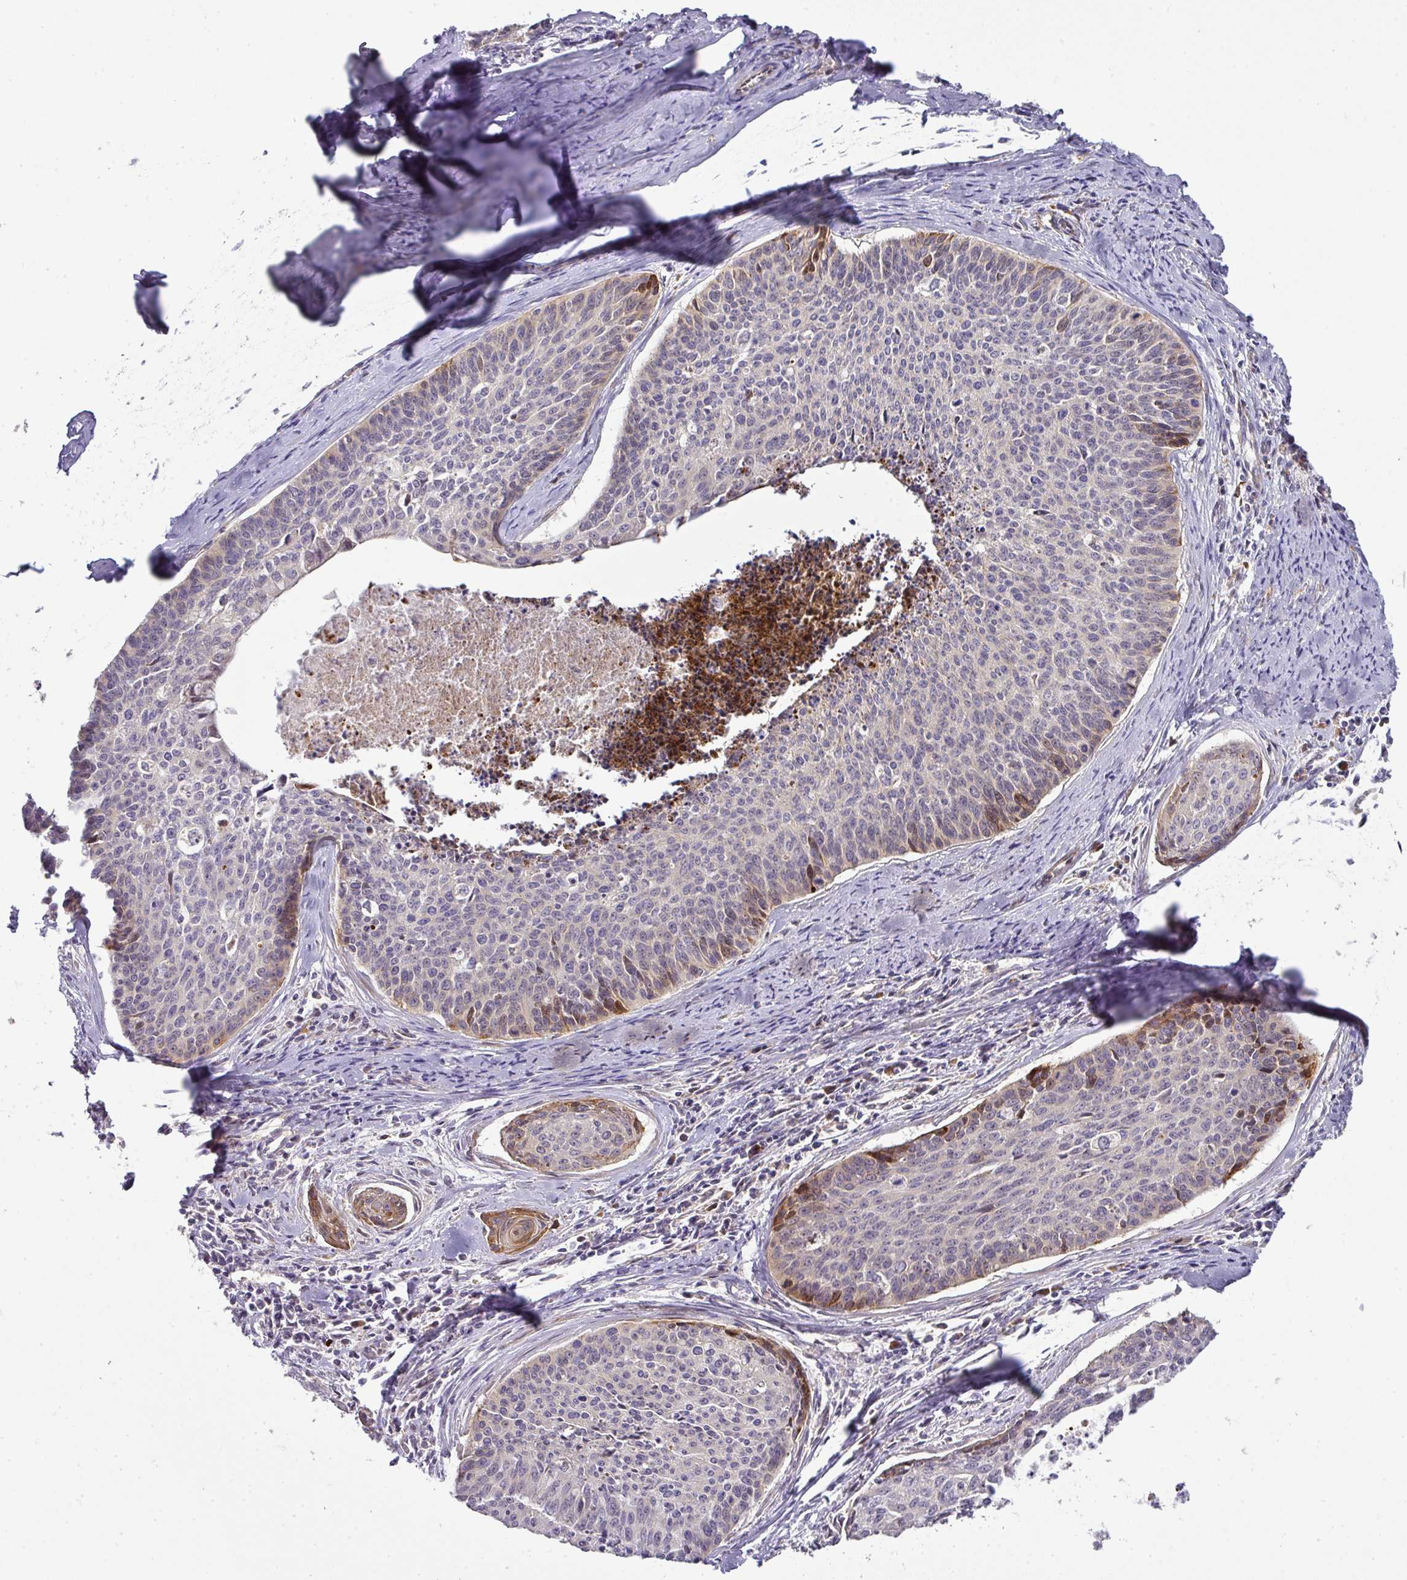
{"staining": {"intensity": "moderate", "quantity": "25%-75%", "location": "cytoplasmic/membranous"}, "tissue": "cervical cancer", "cell_type": "Tumor cells", "image_type": "cancer", "snomed": [{"axis": "morphology", "description": "Squamous cell carcinoma, NOS"}, {"axis": "topography", "description": "Cervix"}], "caption": "IHC (DAB (3,3'-diaminobenzidine)) staining of human cervical squamous cell carcinoma exhibits moderate cytoplasmic/membranous protein expression in about 25%-75% of tumor cells.", "gene": "ATP6V1F", "patient": {"sex": "female", "age": 55}}